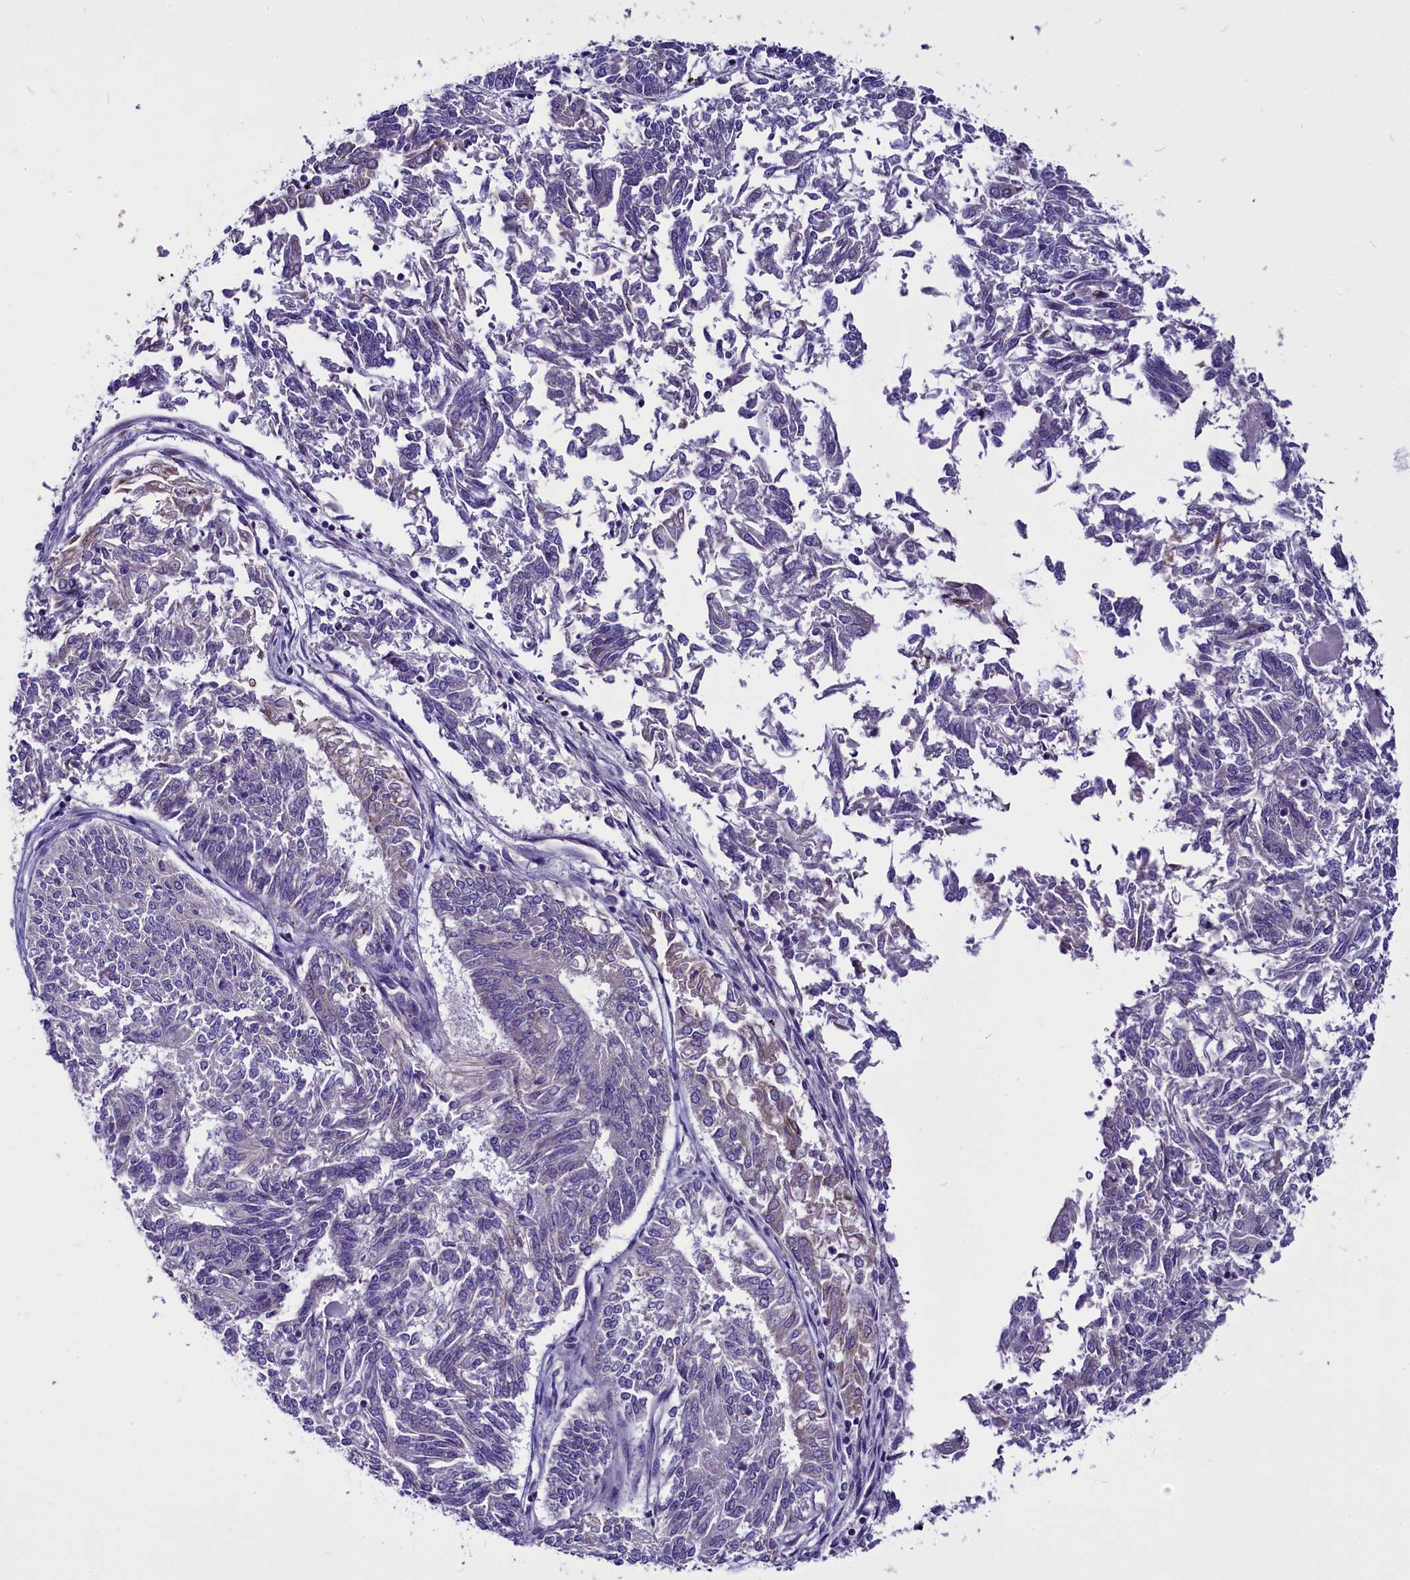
{"staining": {"intensity": "negative", "quantity": "none", "location": "none"}, "tissue": "endometrial cancer", "cell_type": "Tumor cells", "image_type": "cancer", "snomed": [{"axis": "morphology", "description": "Adenocarcinoma, NOS"}, {"axis": "topography", "description": "Endometrium"}], "caption": "DAB immunohistochemical staining of adenocarcinoma (endometrial) displays no significant staining in tumor cells.", "gene": "CEP170", "patient": {"sex": "female", "age": 58}}